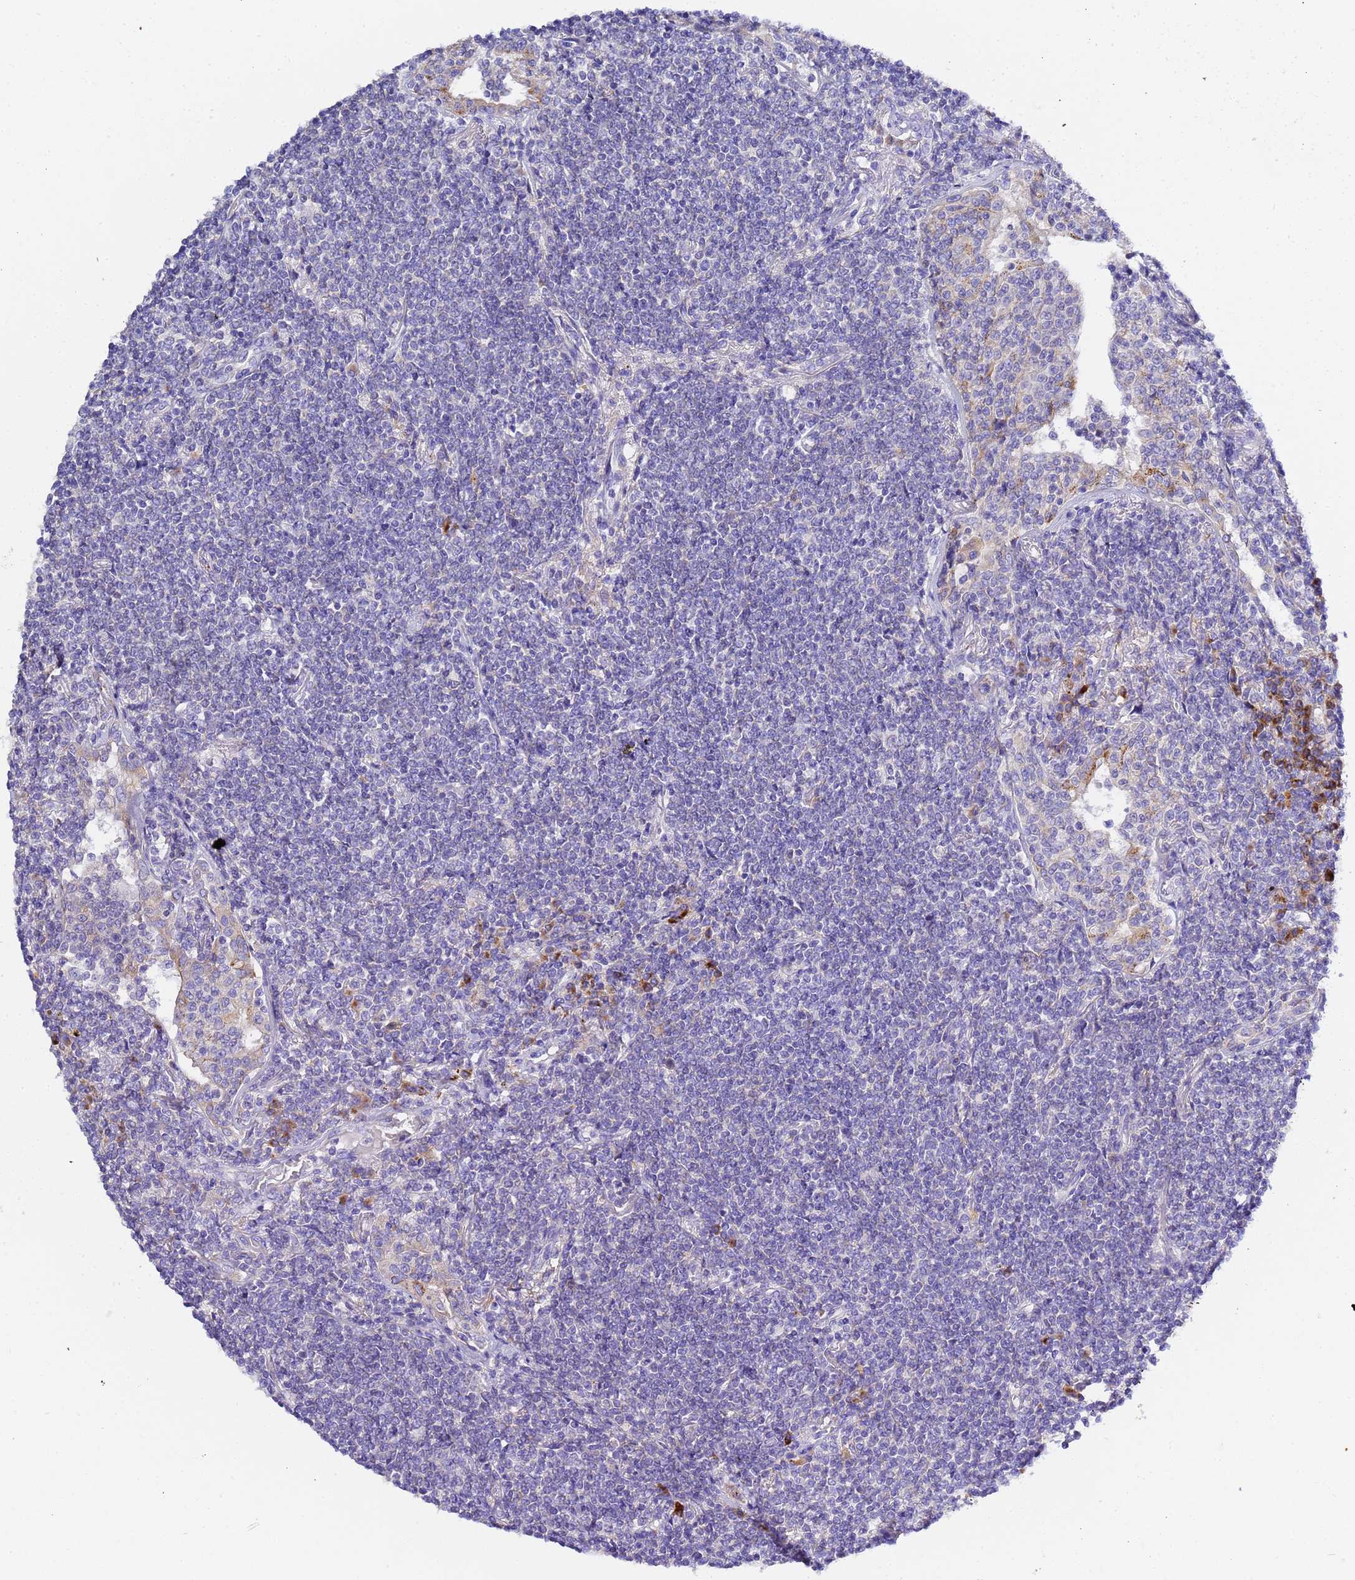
{"staining": {"intensity": "negative", "quantity": "none", "location": "none"}, "tissue": "lymphoma", "cell_type": "Tumor cells", "image_type": "cancer", "snomed": [{"axis": "morphology", "description": "Malignant lymphoma, non-Hodgkin's type, Low grade"}, {"axis": "topography", "description": "Lung"}], "caption": "This is an IHC photomicrograph of human lymphoma. There is no positivity in tumor cells.", "gene": "VTI1B", "patient": {"sex": "female", "age": 71}}